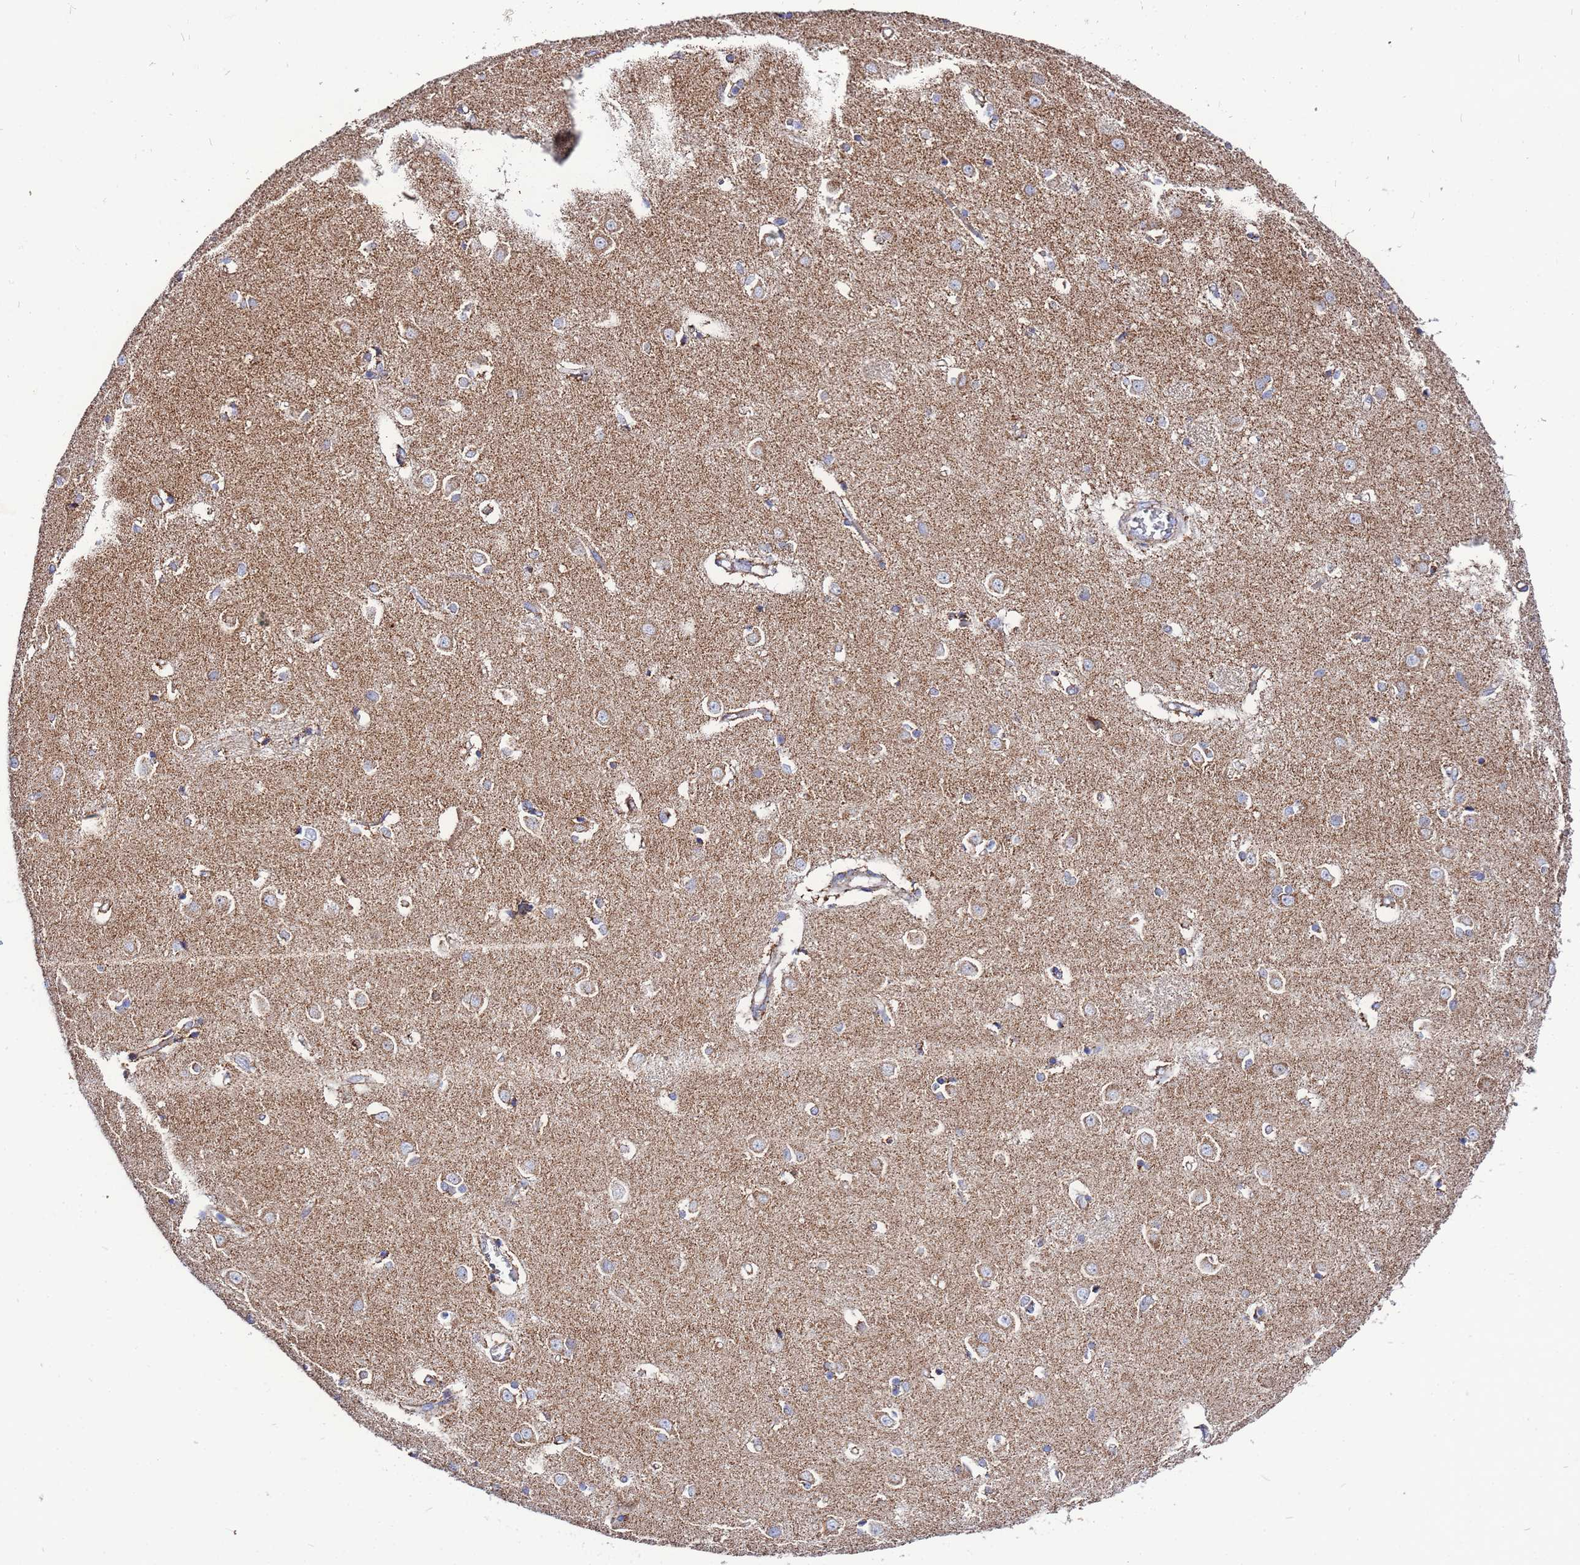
{"staining": {"intensity": "moderate", "quantity": "25%-75%", "location": "cytoplasmic/membranous"}, "tissue": "caudate", "cell_type": "Glial cells", "image_type": "normal", "snomed": [{"axis": "morphology", "description": "Normal tissue, NOS"}, {"axis": "topography", "description": "Lateral ventricle wall"}], "caption": "Protein expression analysis of normal caudate demonstrates moderate cytoplasmic/membranous positivity in approximately 25%-75% of glial cells. The staining was performed using DAB, with brown indicating positive protein expression. Nuclei are stained blue with hematoxylin.", "gene": "FAHD2A", "patient": {"sex": "male", "age": 37}}